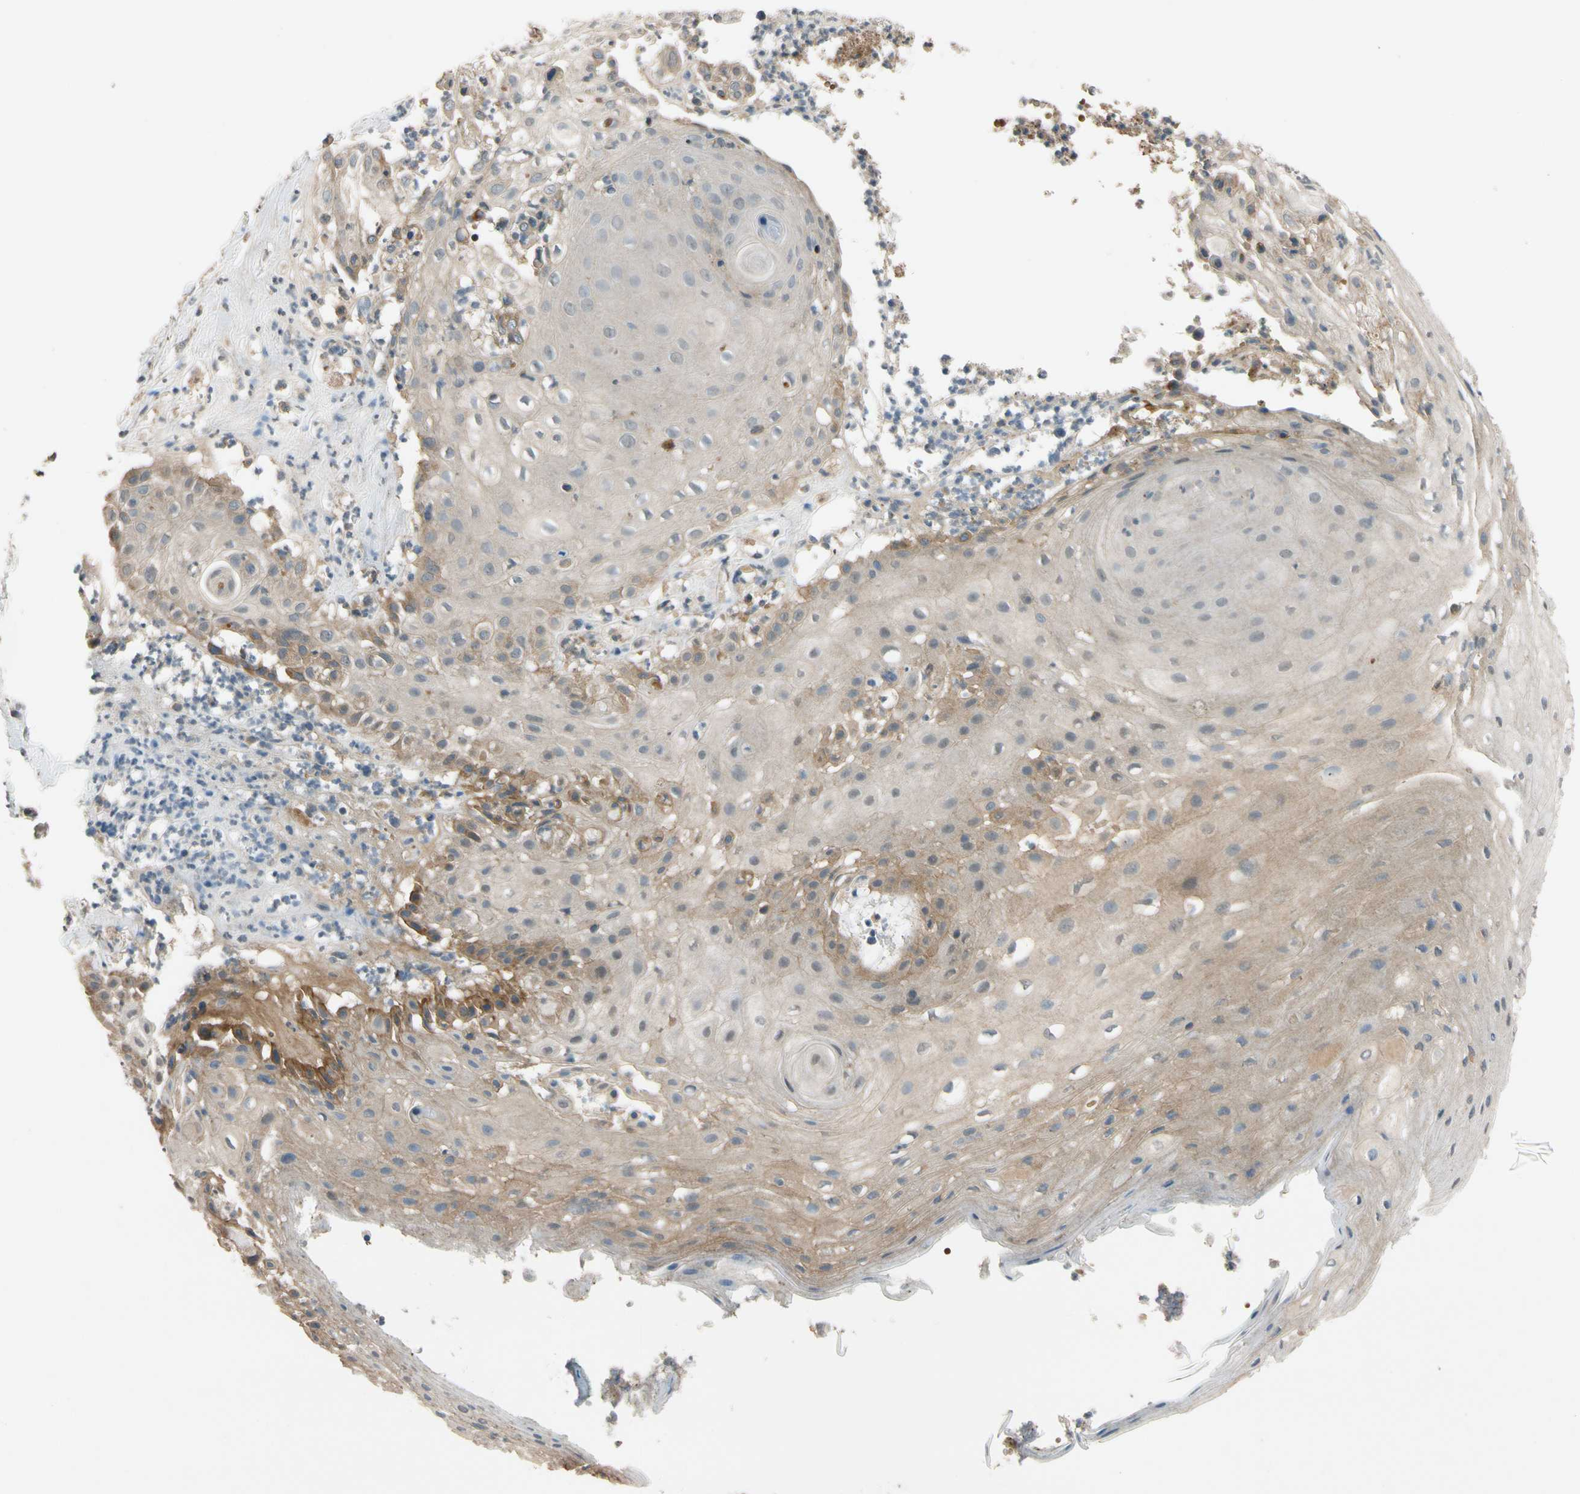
{"staining": {"intensity": "moderate", "quantity": "<25%", "location": "cytoplasmic/membranous"}, "tissue": "skin cancer", "cell_type": "Tumor cells", "image_type": "cancer", "snomed": [{"axis": "morphology", "description": "Squamous cell carcinoma, NOS"}, {"axis": "topography", "description": "Skin"}], "caption": "Moderate cytoplasmic/membranous expression is identified in about <25% of tumor cells in skin cancer.", "gene": "MST1R", "patient": {"sex": "male", "age": 65}}